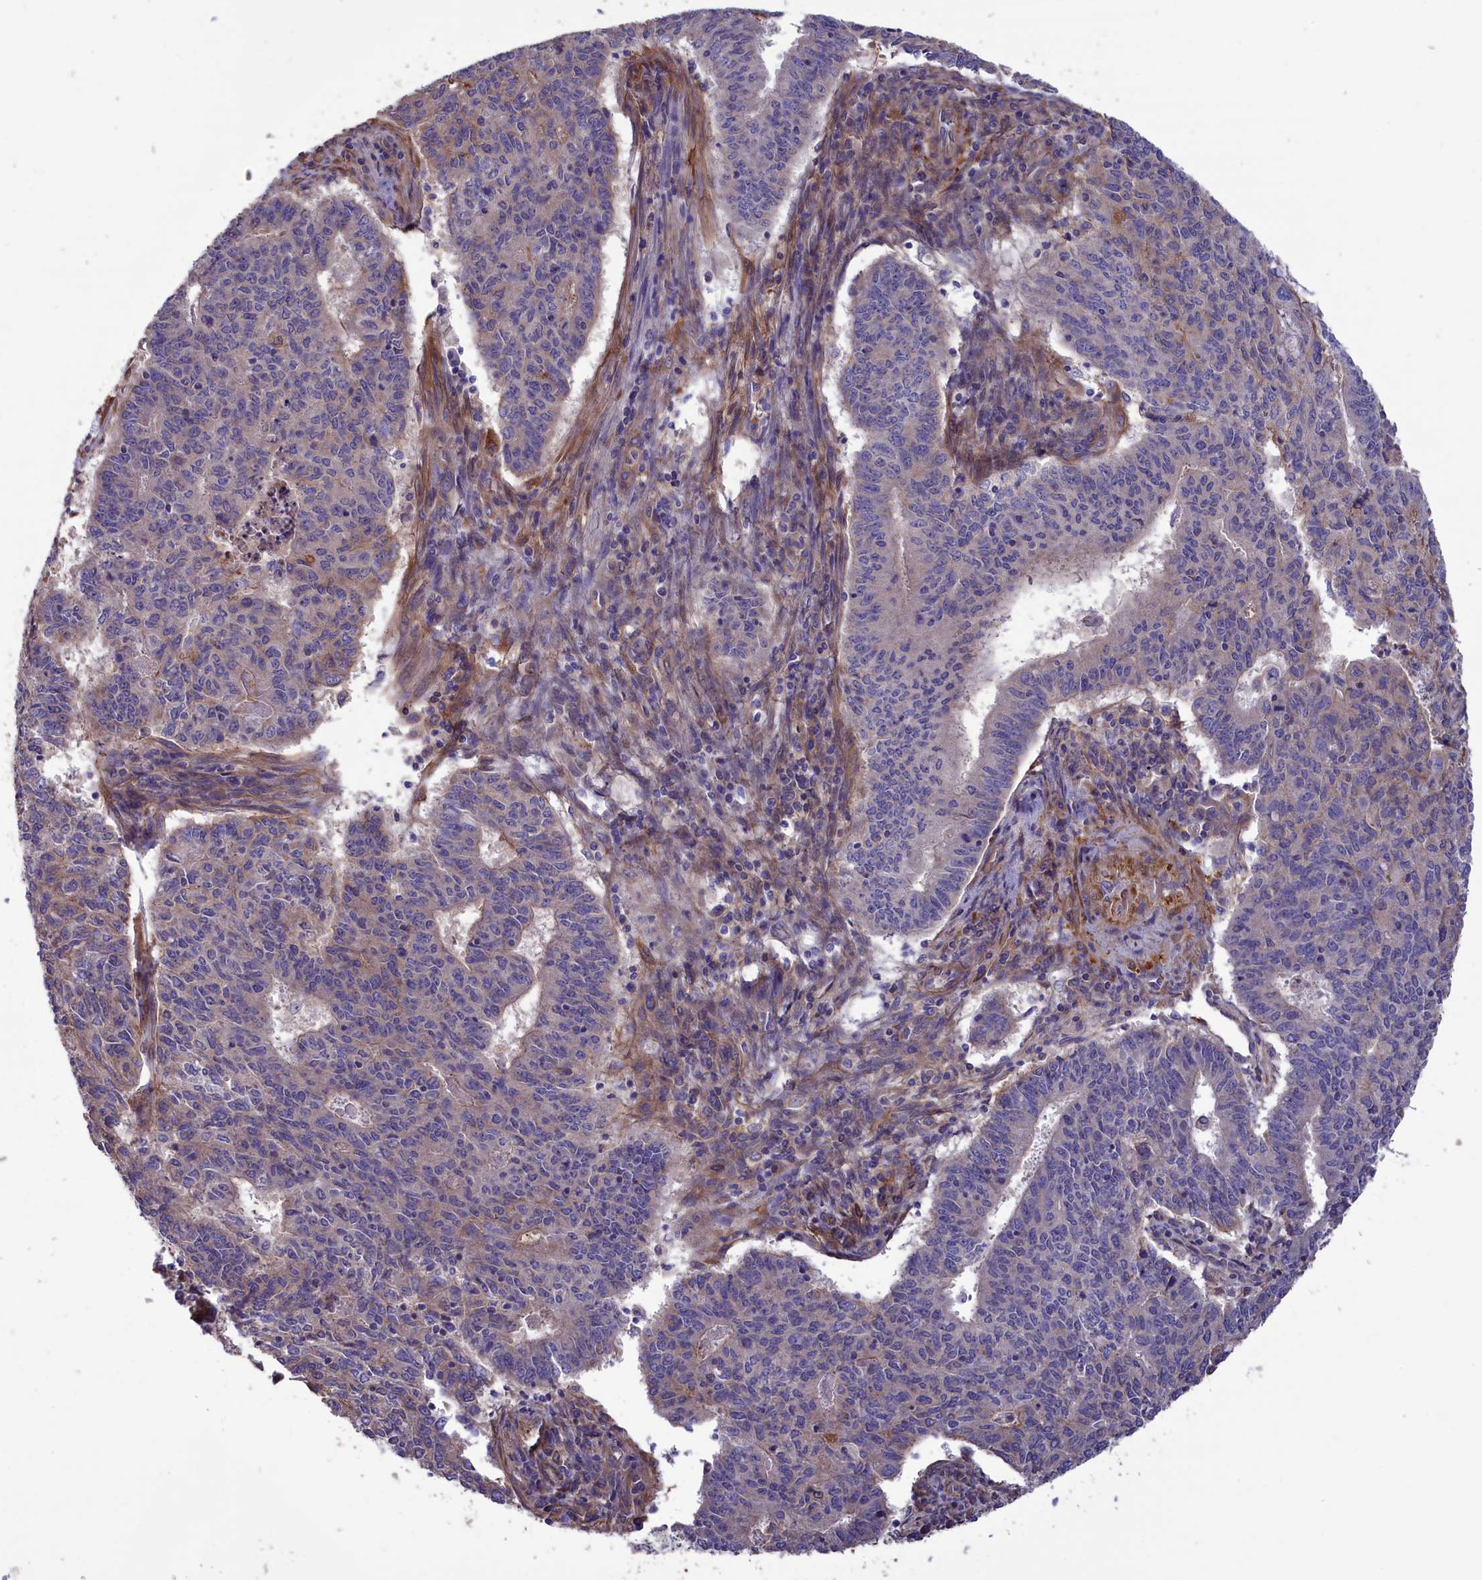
{"staining": {"intensity": "negative", "quantity": "none", "location": "none"}, "tissue": "endometrial cancer", "cell_type": "Tumor cells", "image_type": "cancer", "snomed": [{"axis": "morphology", "description": "Adenocarcinoma, NOS"}, {"axis": "topography", "description": "Endometrium"}], "caption": "Tumor cells show no significant protein positivity in adenocarcinoma (endometrial).", "gene": "AMDHD2", "patient": {"sex": "female", "age": 59}}